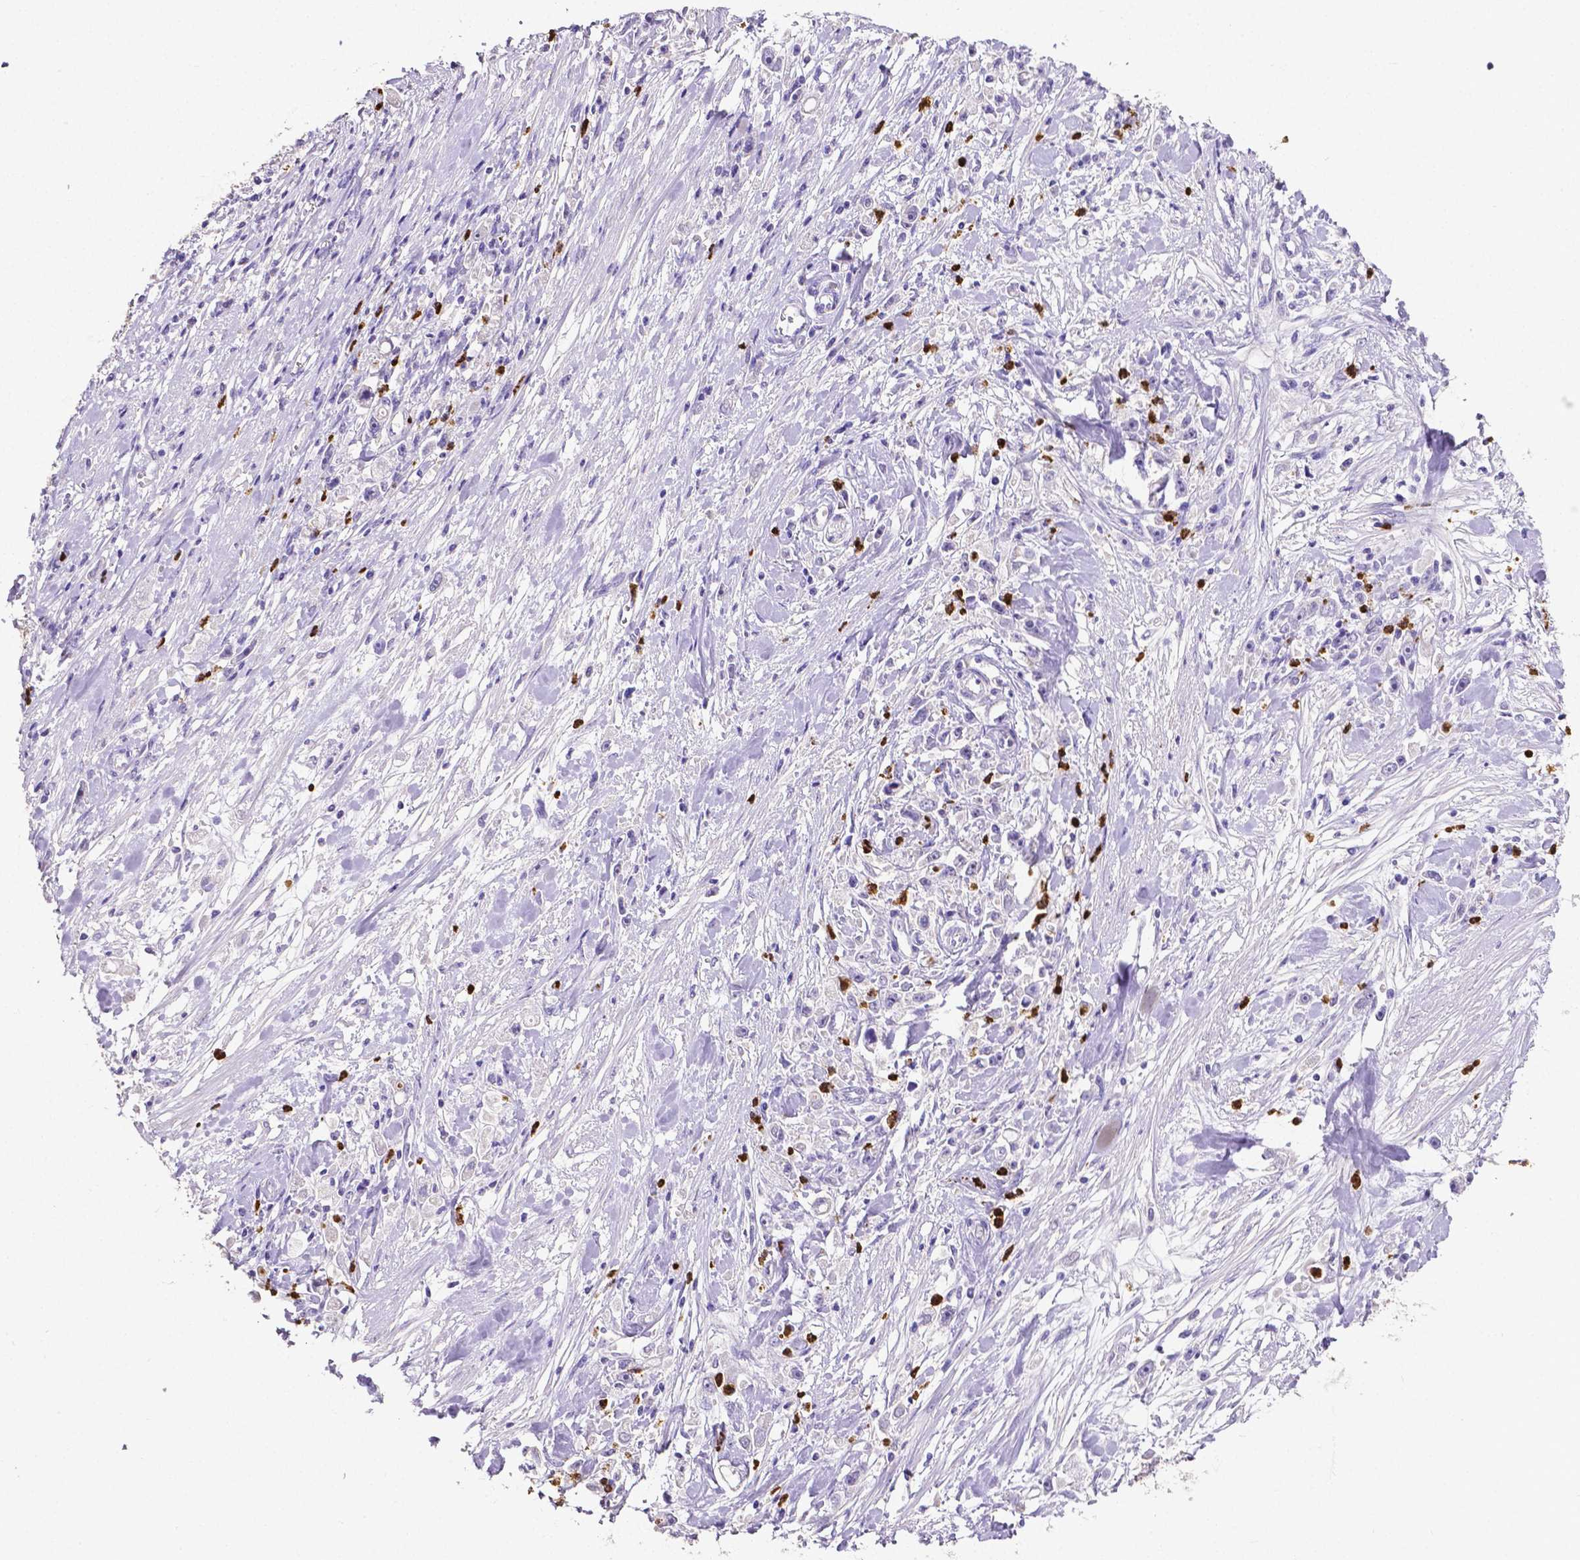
{"staining": {"intensity": "negative", "quantity": "none", "location": "none"}, "tissue": "stomach cancer", "cell_type": "Tumor cells", "image_type": "cancer", "snomed": [{"axis": "morphology", "description": "Adenocarcinoma, NOS"}, {"axis": "topography", "description": "Stomach"}], "caption": "Image shows no protein expression in tumor cells of stomach cancer (adenocarcinoma) tissue. (DAB IHC visualized using brightfield microscopy, high magnification).", "gene": "MMP9", "patient": {"sex": "female", "age": 59}}